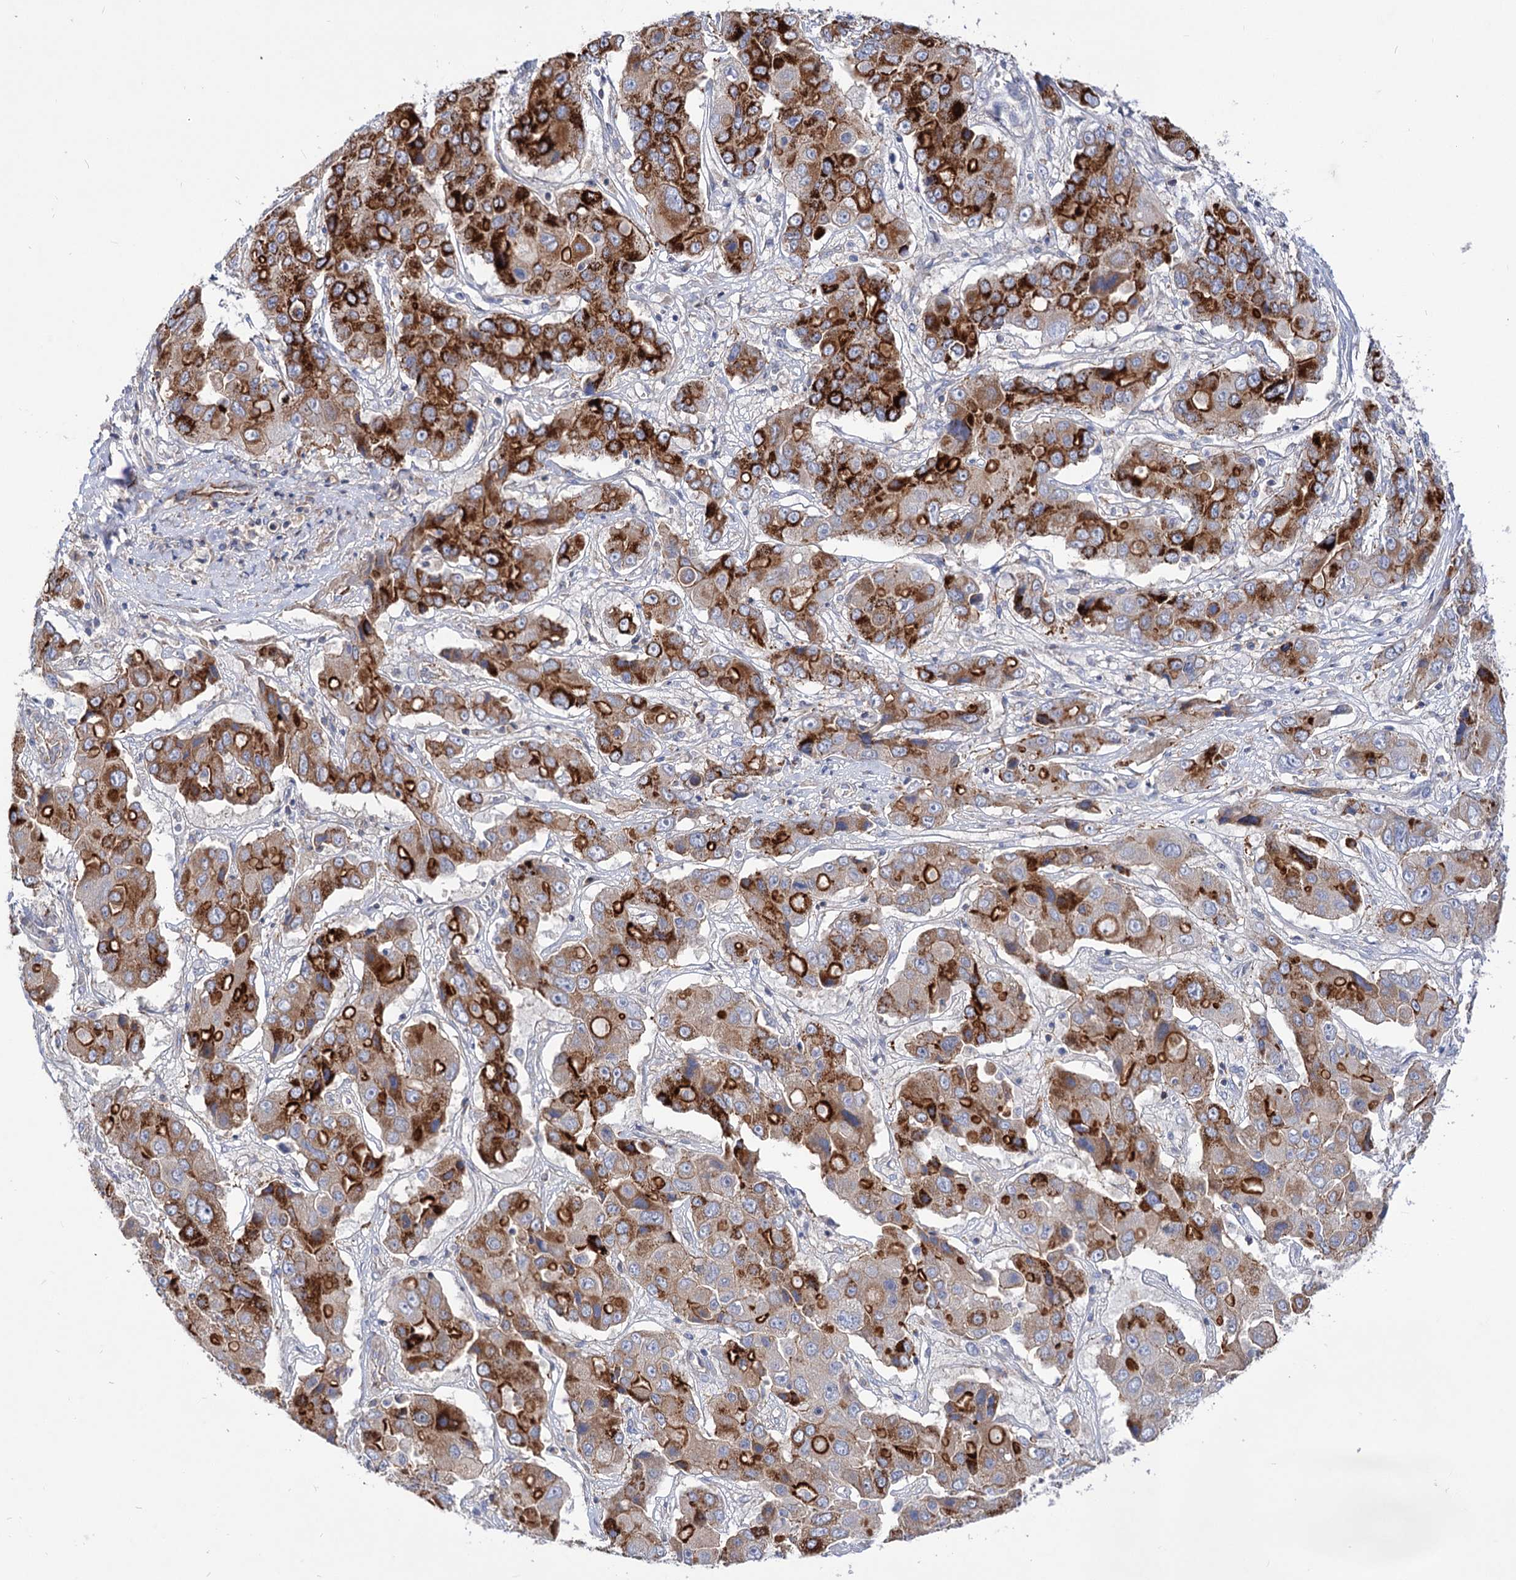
{"staining": {"intensity": "strong", "quantity": ">75%", "location": "cytoplasmic/membranous"}, "tissue": "liver cancer", "cell_type": "Tumor cells", "image_type": "cancer", "snomed": [{"axis": "morphology", "description": "Cholangiocarcinoma"}, {"axis": "topography", "description": "Liver"}], "caption": "The micrograph shows immunohistochemical staining of liver cancer. There is strong cytoplasmic/membranous staining is appreciated in about >75% of tumor cells.", "gene": "NUDCD2", "patient": {"sex": "male", "age": 67}}